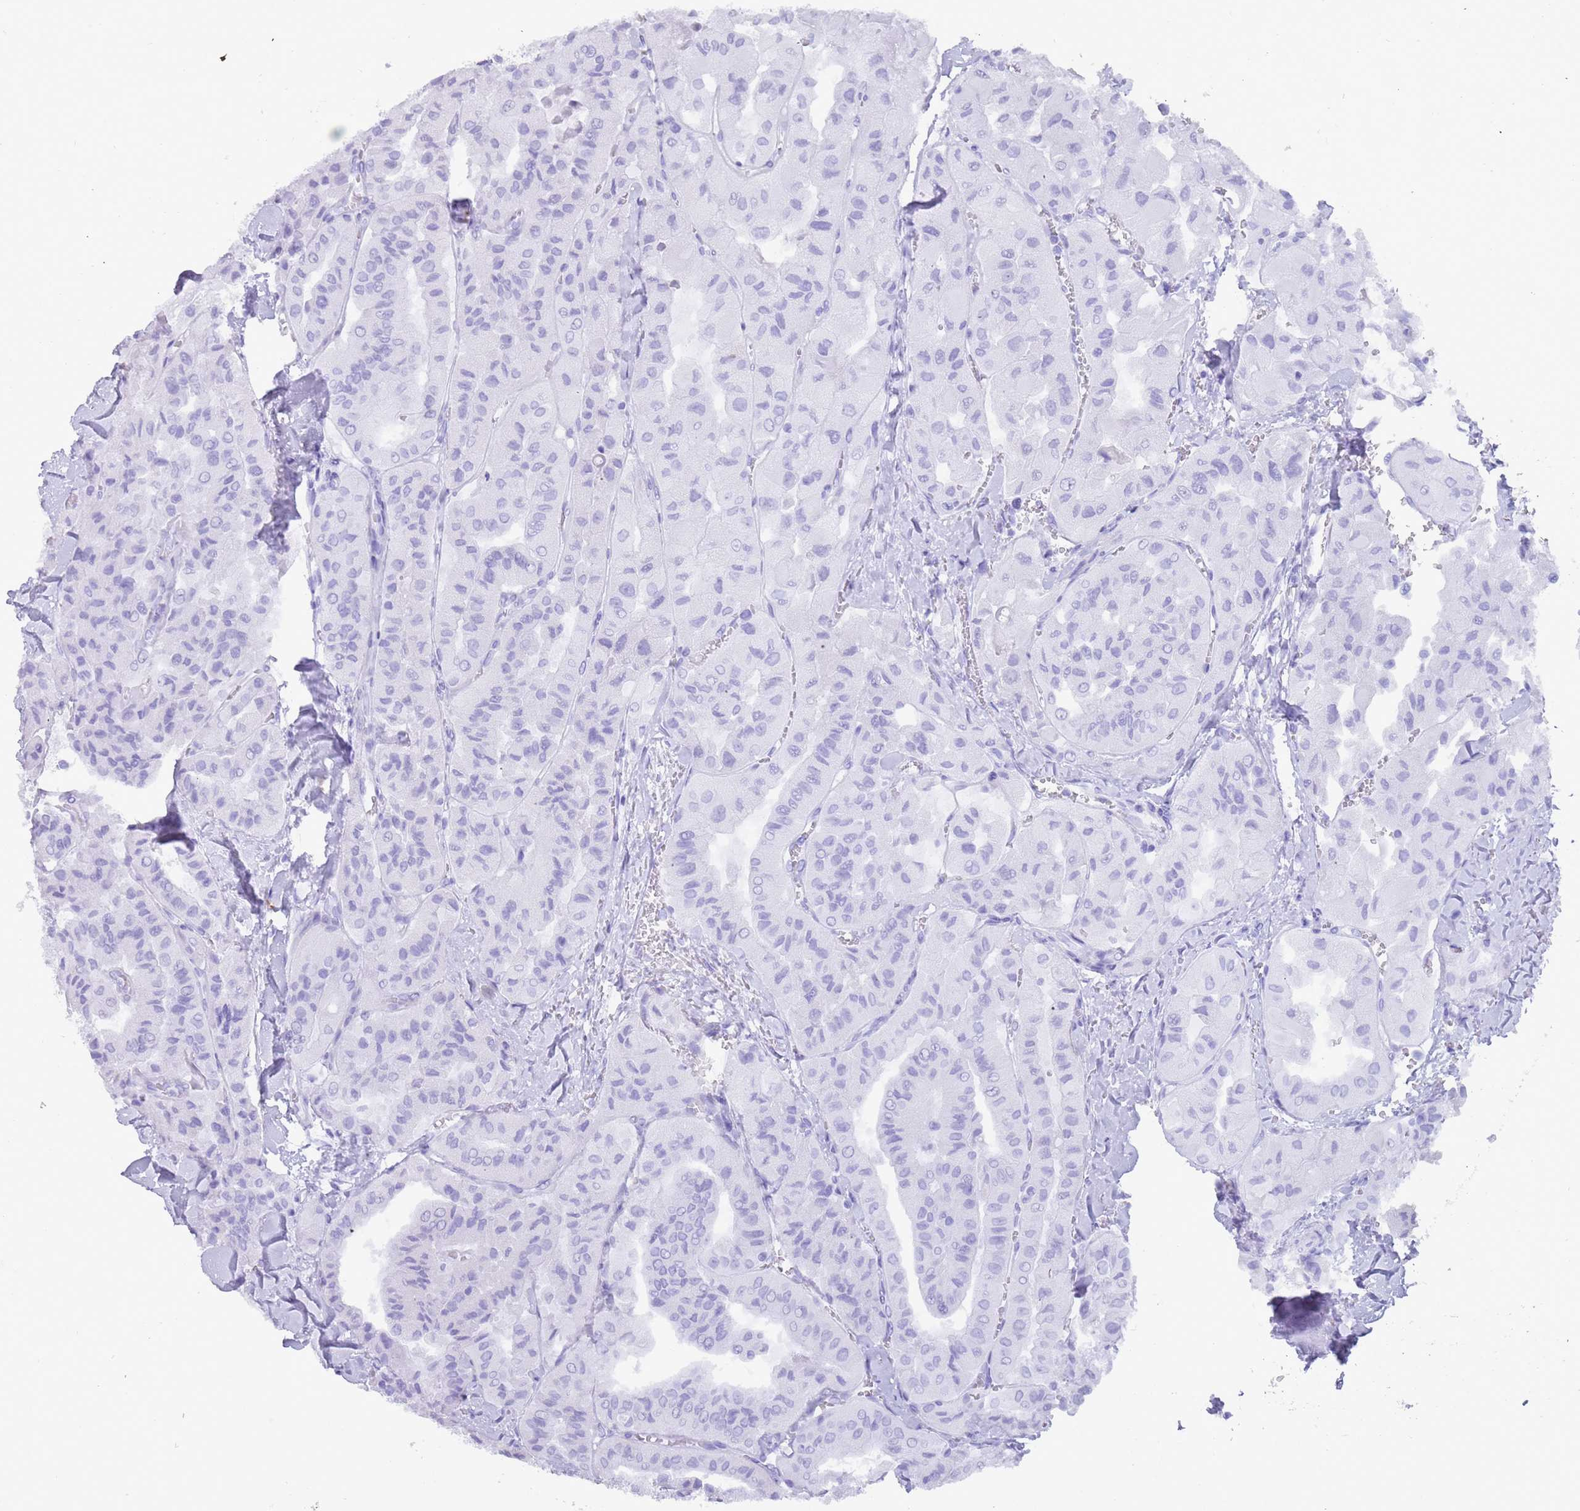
{"staining": {"intensity": "negative", "quantity": "none", "location": "none"}, "tissue": "thyroid cancer", "cell_type": "Tumor cells", "image_type": "cancer", "snomed": [{"axis": "morphology", "description": "Normal tissue, NOS"}, {"axis": "morphology", "description": "Papillary adenocarcinoma, NOS"}, {"axis": "topography", "description": "Thyroid gland"}], "caption": "Immunohistochemistry of human thyroid cancer (papillary adenocarcinoma) demonstrates no expression in tumor cells.", "gene": "MYADML2", "patient": {"sex": "female", "age": 59}}